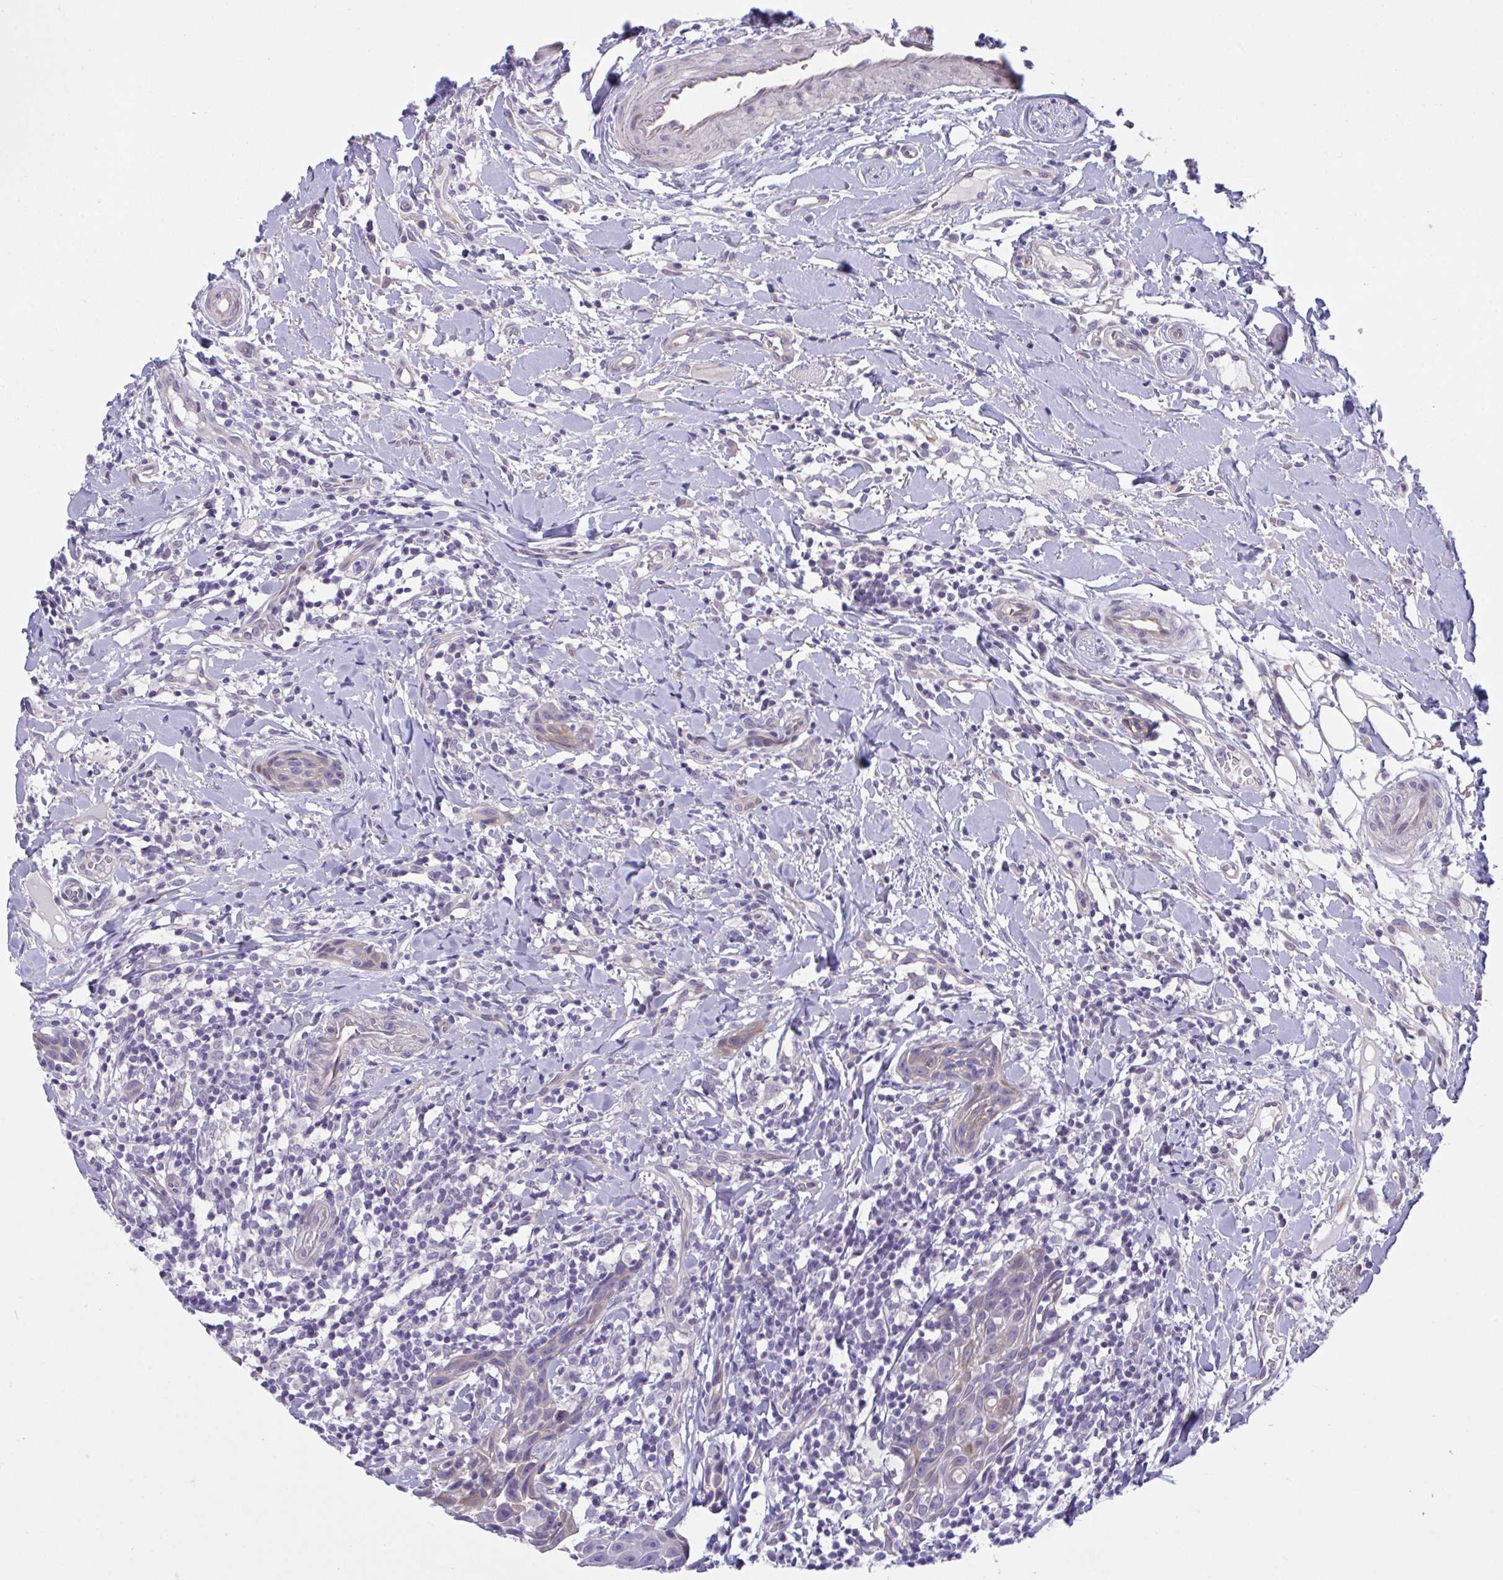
{"staining": {"intensity": "negative", "quantity": "none", "location": "none"}, "tissue": "head and neck cancer", "cell_type": "Tumor cells", "image_type": "cancer", "snomed": [{"axis": "morphology", "description": "Squamous cell carcinoma, NOS"}, {"axis": "topography", "description": "Oral tissue"}, {"axis": "topography", "description": "Head-Neck"}], "caption": "Immunohistochemistry photomicrograph of human head and neck cancer (squamous cell carcinoma) stained for a protein (brown), which demonstrates no expression in tumor cells. (DAB immunohistochemistry (IHC) with hematoxylin counter stain).", "gene": "RHOXF1", "patient": {"sex": "male", "age": 49}}